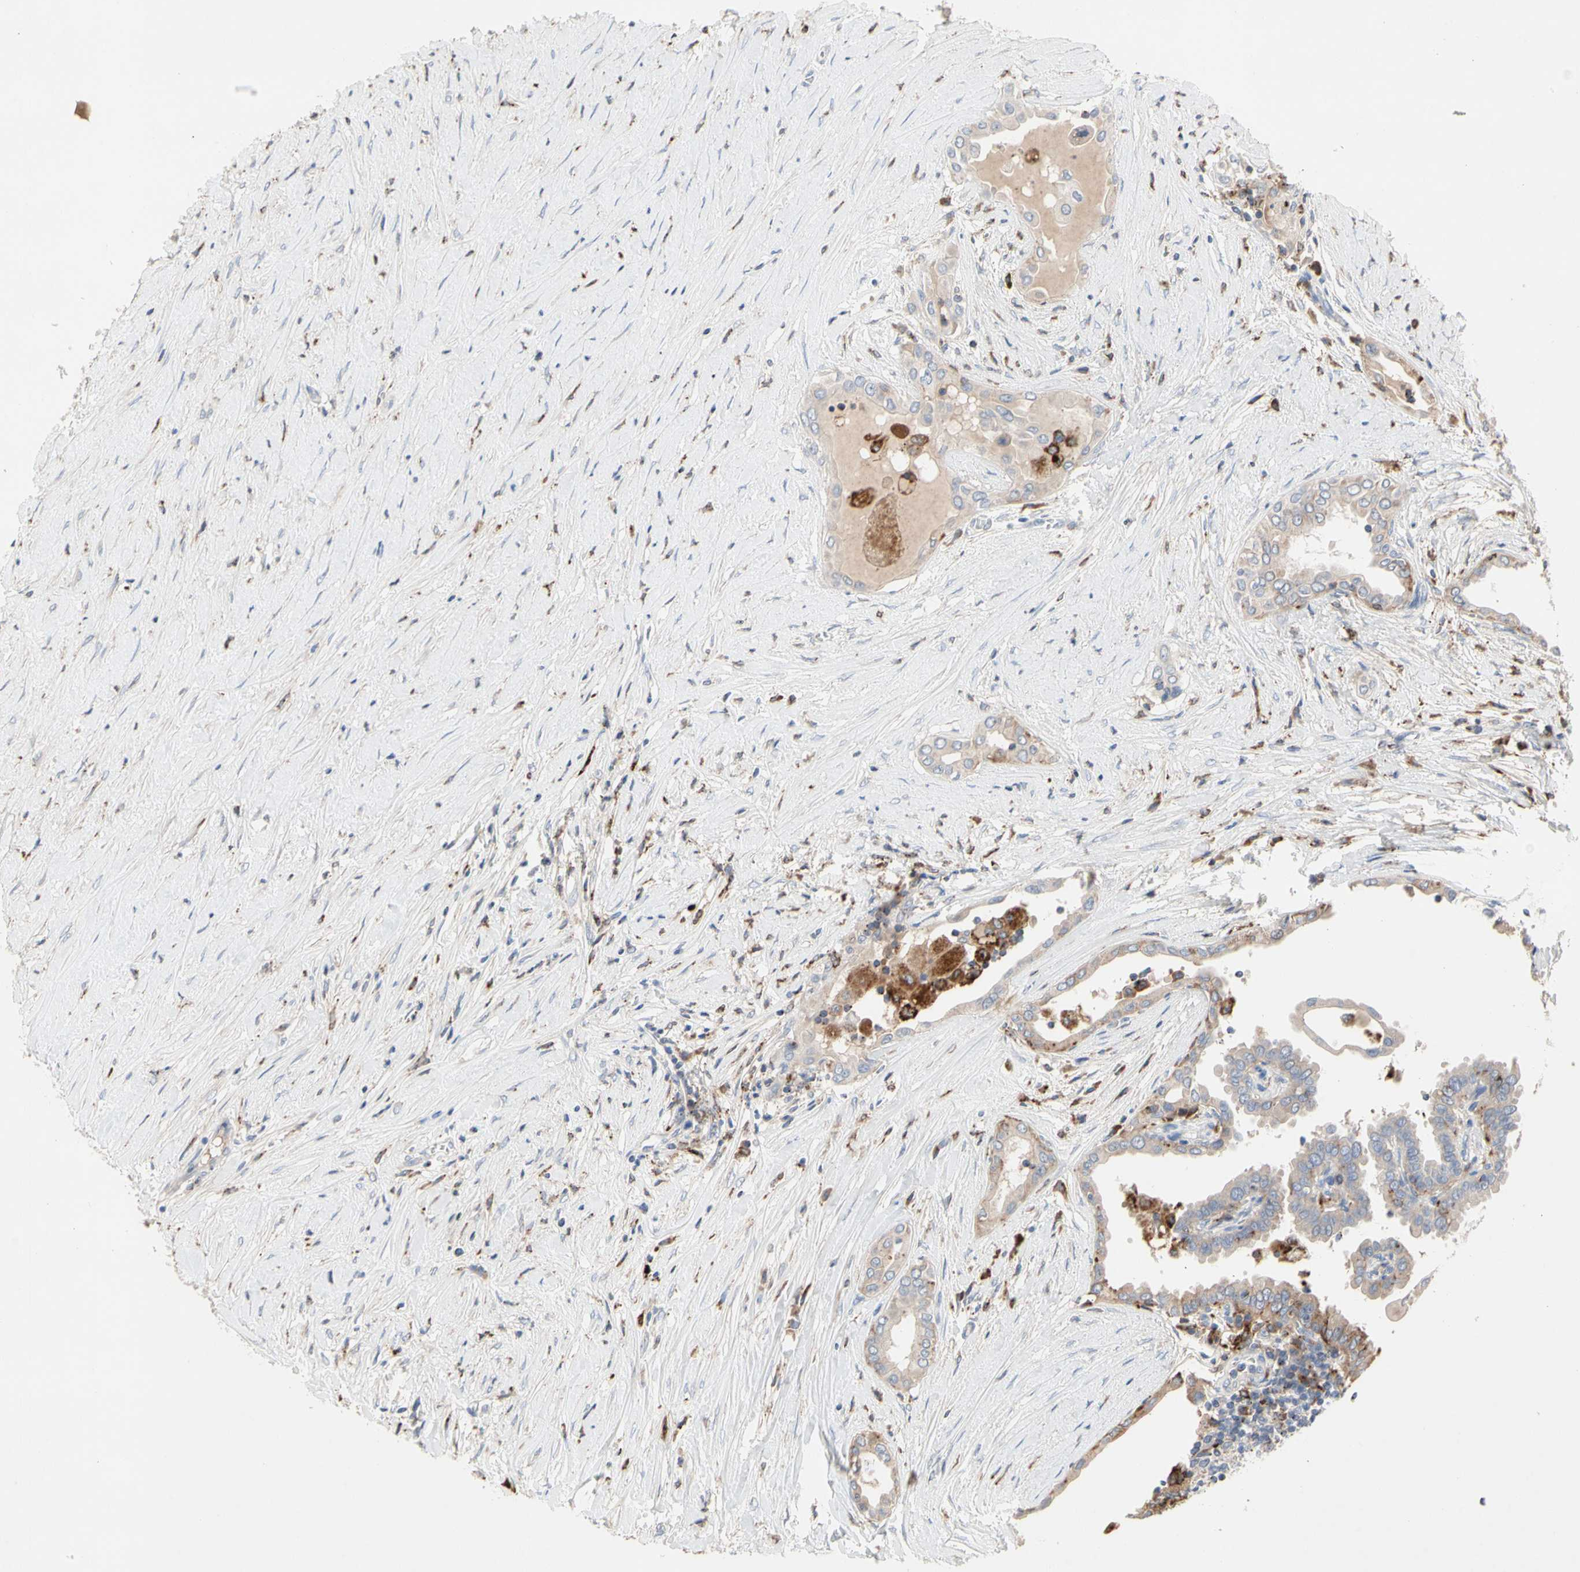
{"staining": {"intensity": "weak", "quantity": "25%-75%", "location": "cytoplasmic/membranous"}, "tissue": "thyroid cancer", "cell_type": "Tumor cells", "image_type": "cancer", "snomed": [{"axis": "morphology", "description": "Papillary adenocarcinoma, NOS"}, {"axis": "topography", "description": "Thyroid gland"}], "caption": "Weak cytoplasmic/membranous positivity for a protein is appreciated in about 25%-75% of tumor cells of thyroid cancer using immunohistochemistry (IHC).", "gene": "ADA2", "patient": {"sex": "male", "age": 33}}